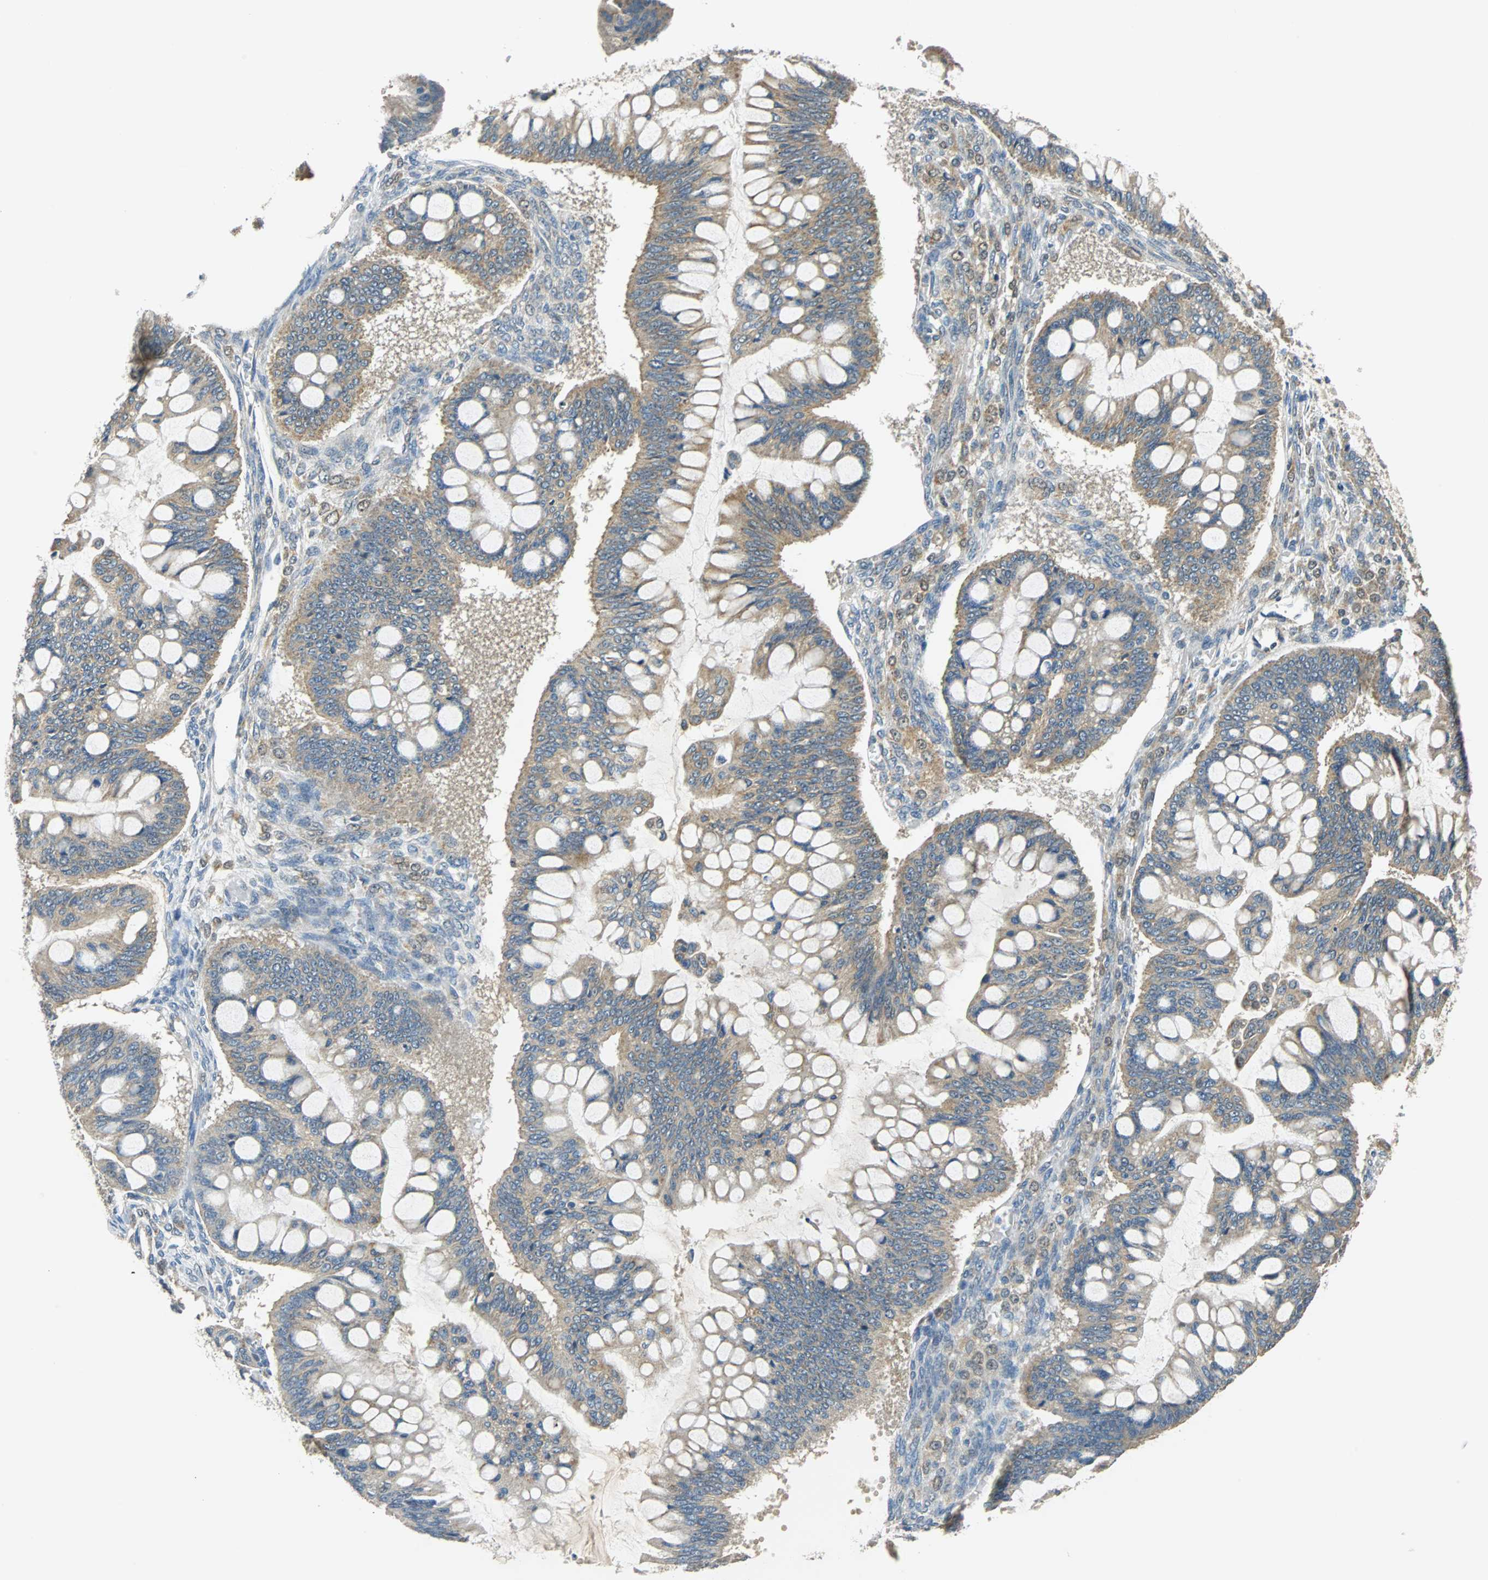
{"staining": {"intensity": "moderate", "quantity": ">75%", "location": "cytoplasmic/membranous"}, "tissue": "ovarian cancer", "cell_type": "Tumor cells", "image_type": "cancer", "snomed": [{"axis": "morphology", "description": "Cystadenocarcinoma, mucinous, NOS"}, {"axis": "topography", "description": "Ovary"}], "caption": "Immunohistochemistry image of mucinous cystadenocarcinoma (ovarian) stained for a protein (brown), which displays medium levels of moderate cytoplasmic/membranous staining in approximately >75% of tumor cells.", "gene": "CPA3", "patient": {"sex": "female", "age": 73}}